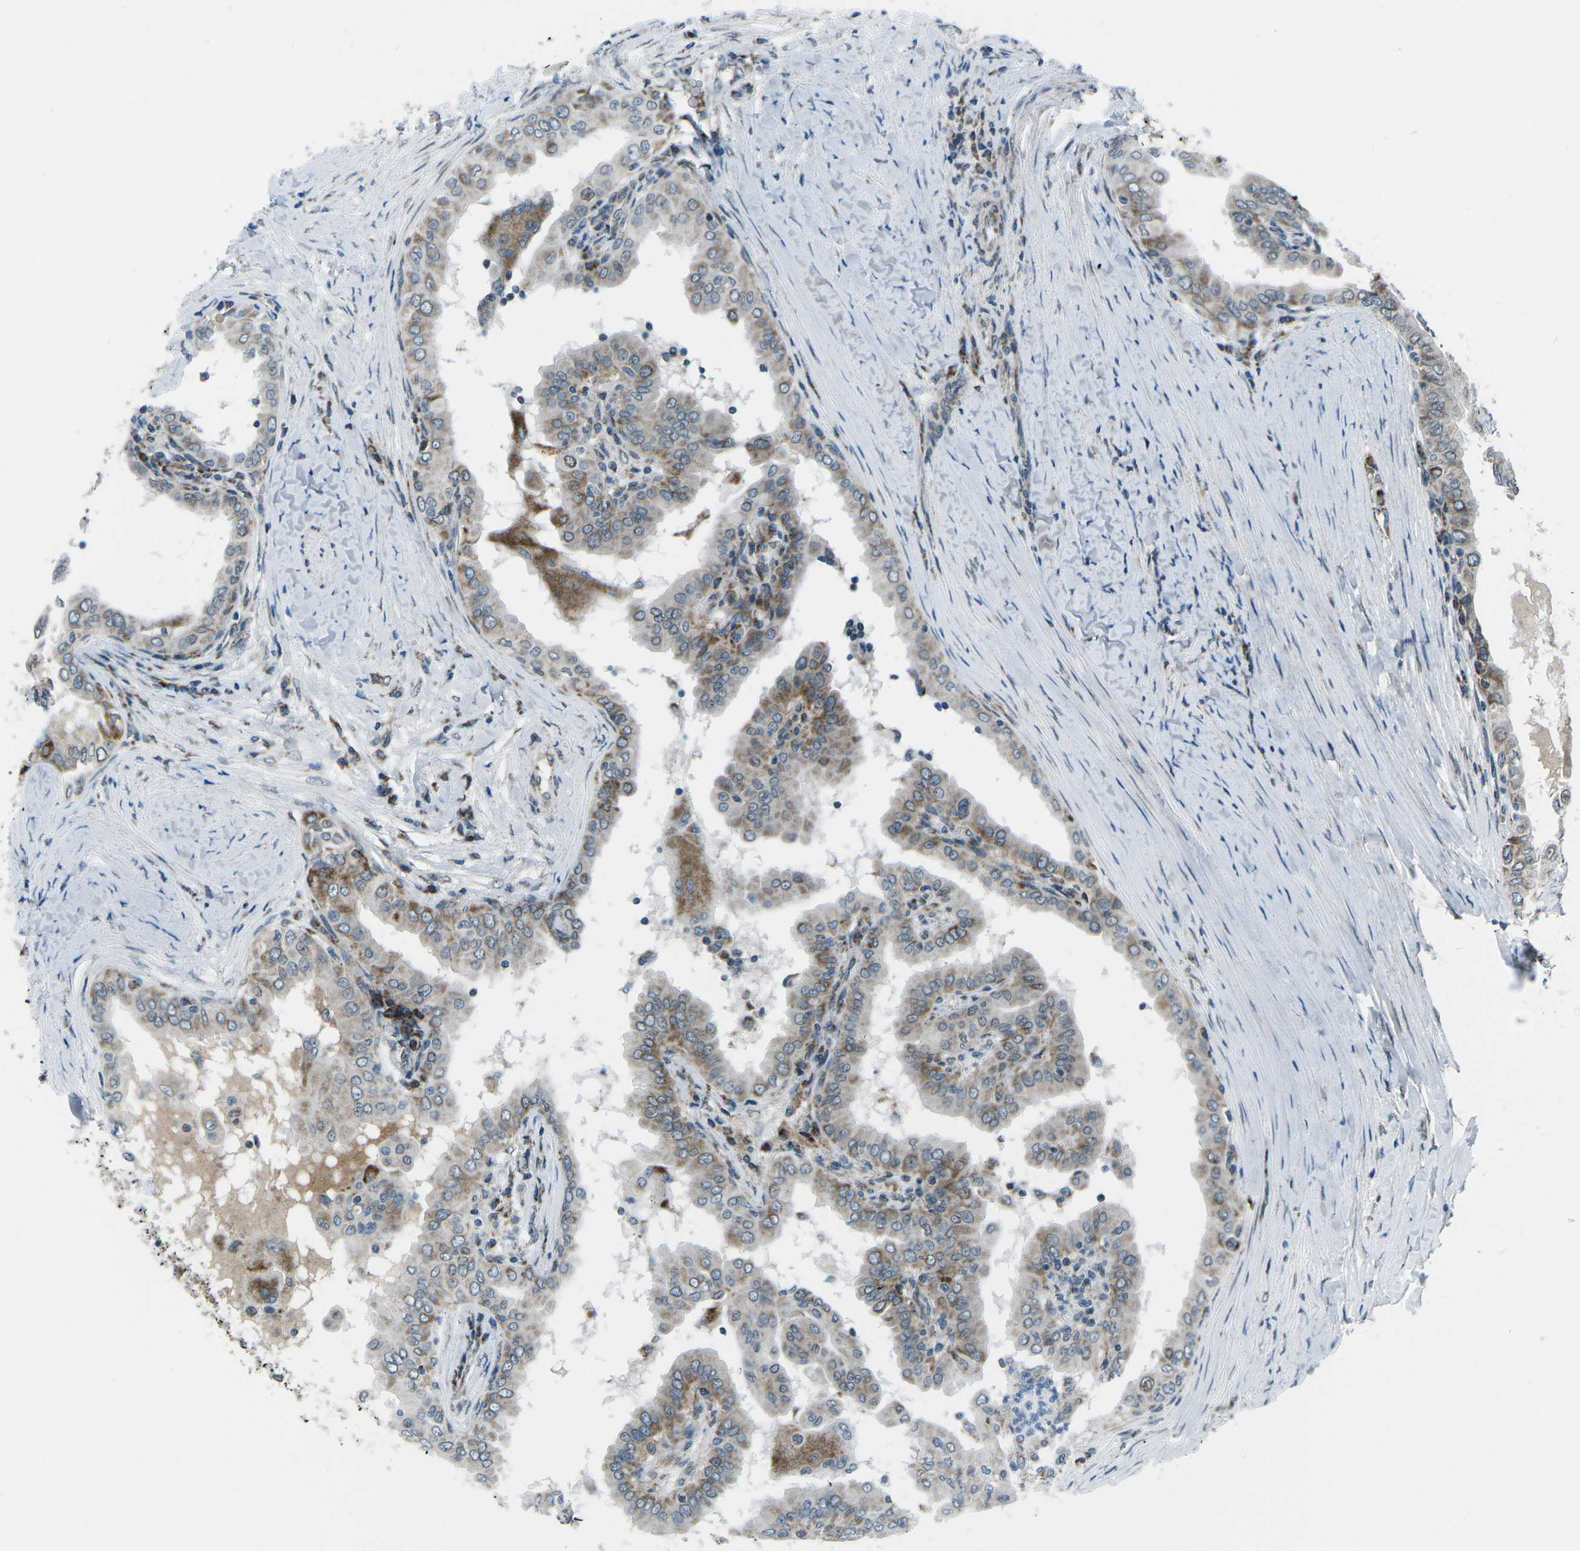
{"staining": {"intensity": "moderate", "quantity": "<25%", "location": "cytoplasmic/membranous"}, "tissue": "thyroid cancer", "cell_type": "Tumor cells", "image_type": "cancer", "snomed": [{"axis": "morphology", "description": "Papillary adenocarcinoma, NOS"}, {"axis": "topography", "description": "Thyroid gland"}], "caption": "A micrograph of papillary adenocarcinoma (thyroid) stained for a protein displays moderate cytoplasmic/membranous brown staining in tumor cells.", "gene": "RFESD", "patient": {"sex": "male", "age": 33}}